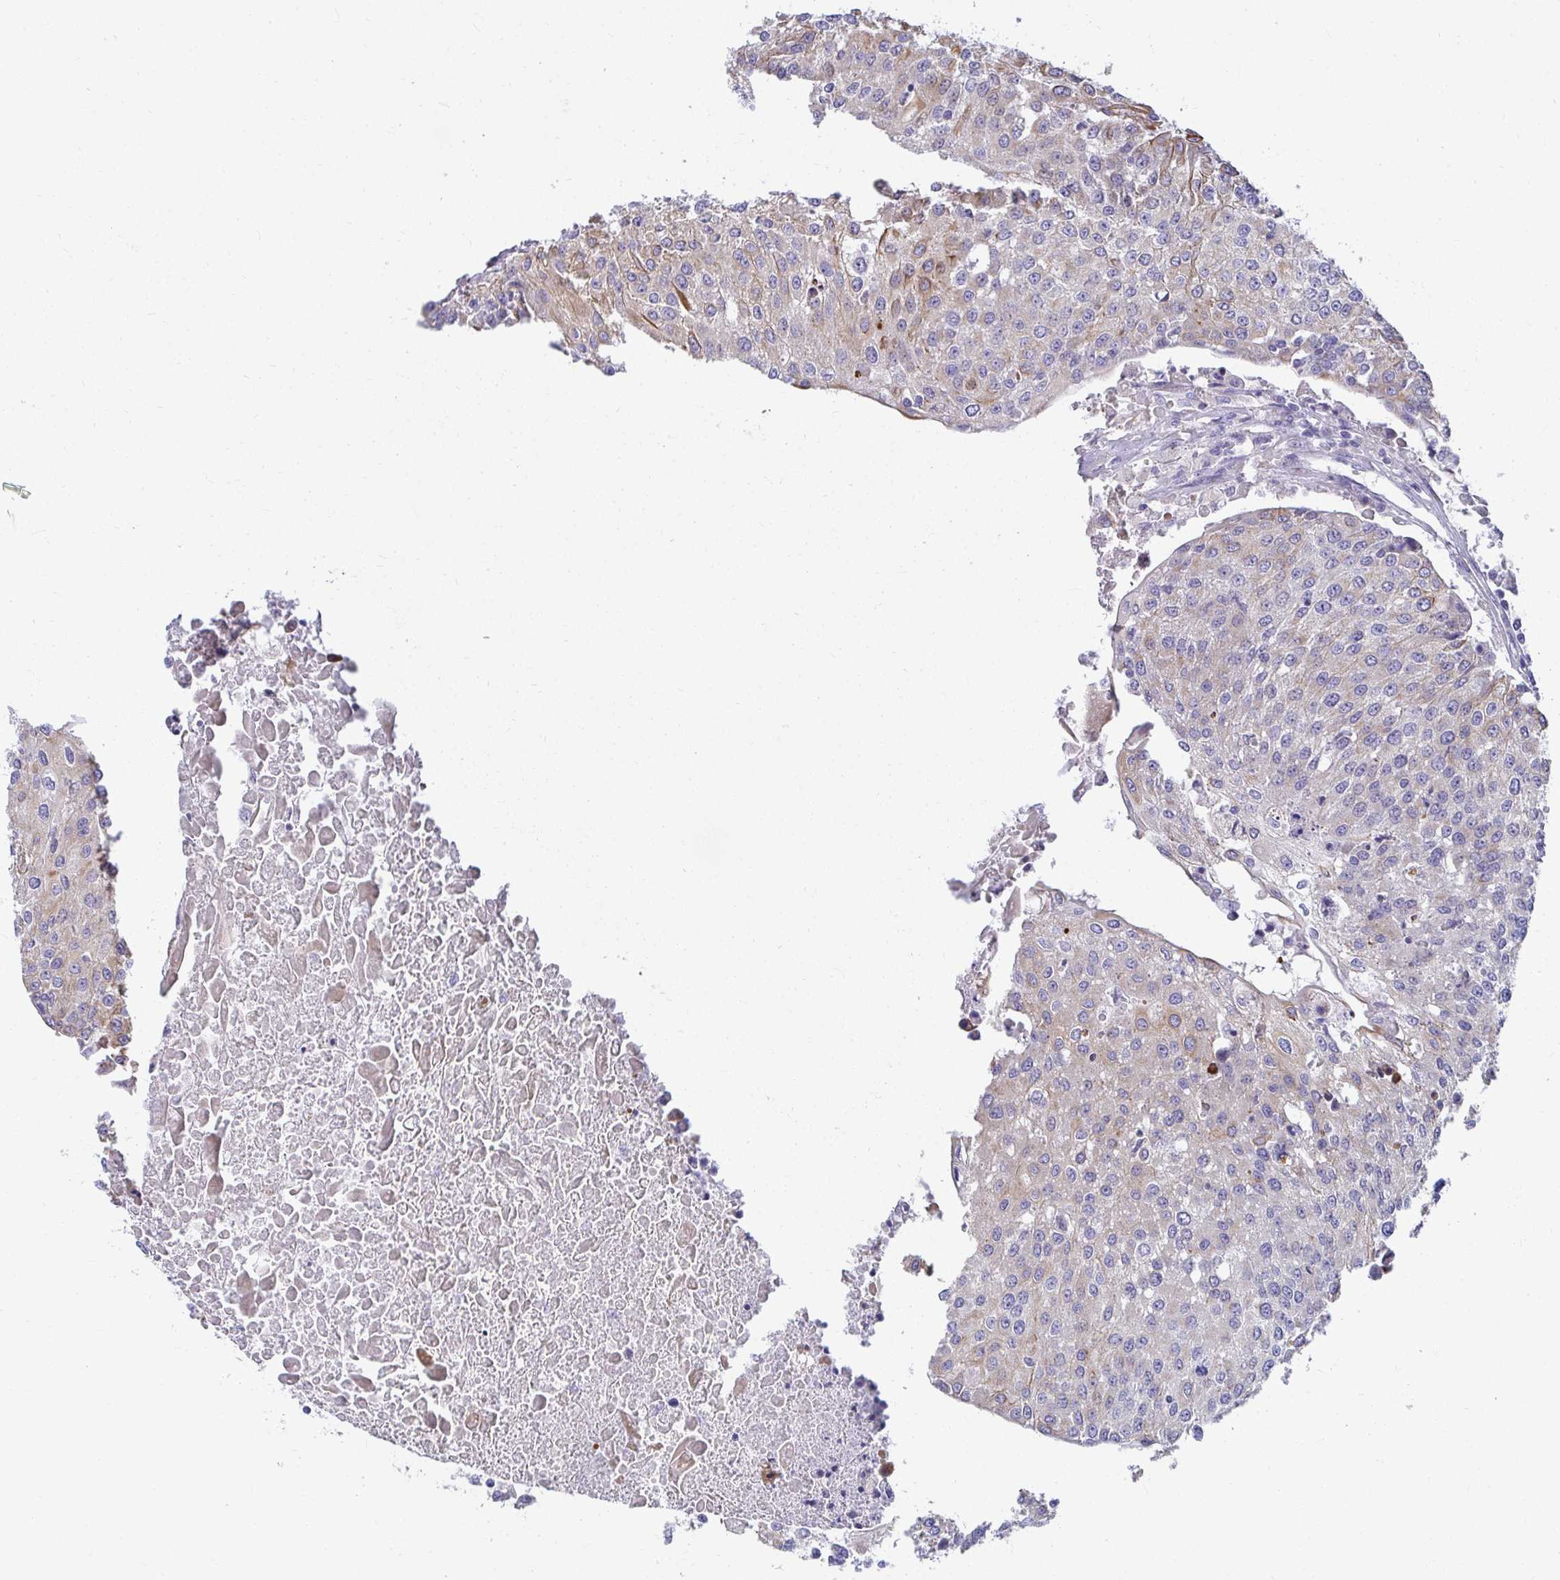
{"staining": {"intensity": "moderate", "quantity": "<25%", "location": "cytoplasmic/membranous"}, "tissue": "urothelial cancer", "cell_type": "Tumor cells", "image_type": "cancer", "snomed": [{"axis": "morphology", "description": "Urothelial carcinoma, High grade"}, {"axis": "topography", "description": "Urinary bladder"}], "caption": "High-power microscopy captured an immunohistochemistry micrograph of urothelial carcinoma (high-grade), revealing moderate cytoplasmic/membranous expression in approximately <25% of tumor cells.", "gene": "EXOC5", "patient": {"sex": "female", "age": 85}}